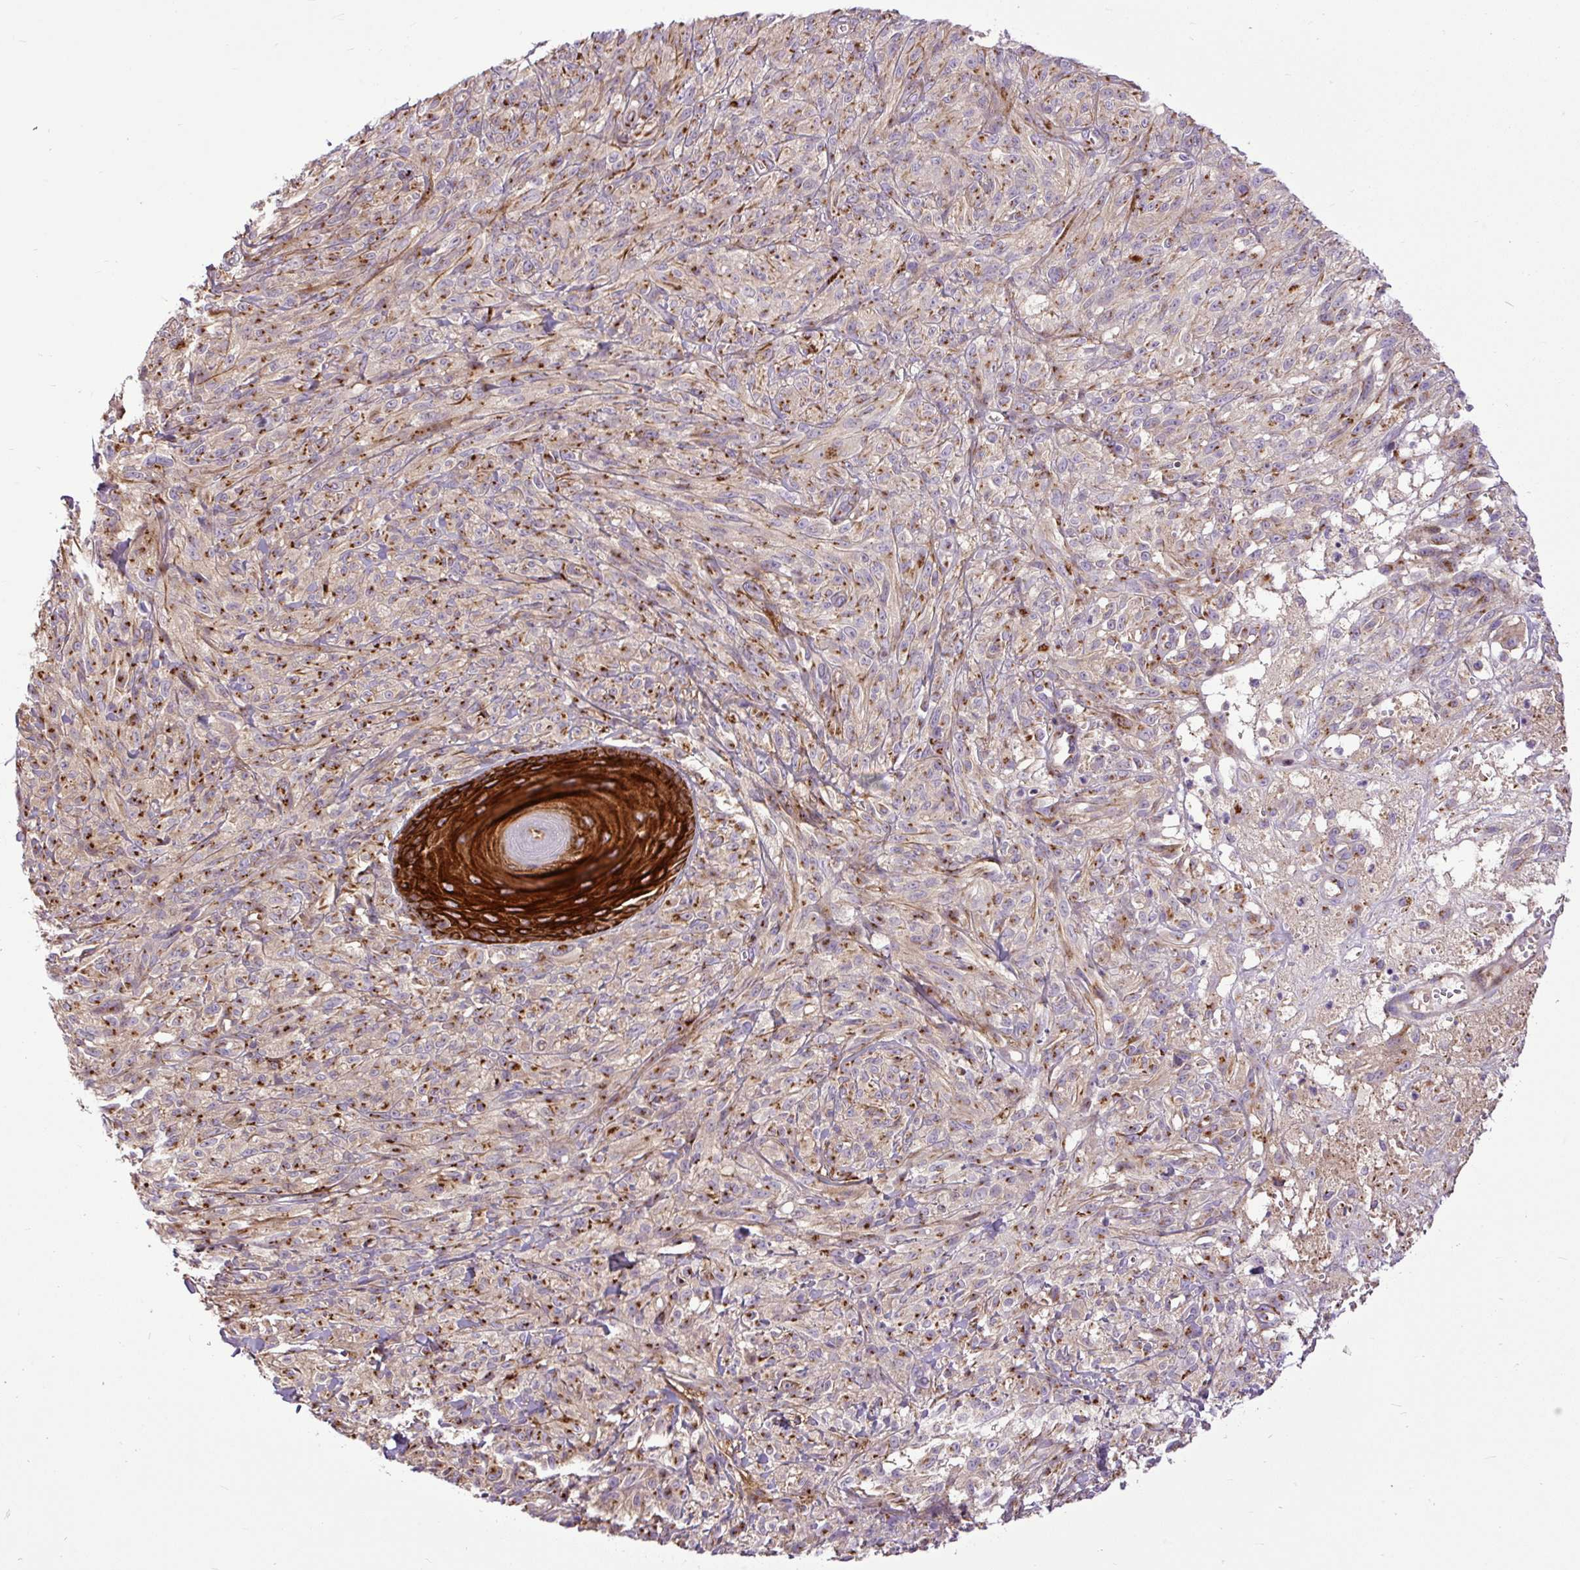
{"staining": {"intensity": "moderate", "quantity": ">75%", "location": "cytoplasmic/membranous"}, "tissue": "melanoma", "cell_type": "Tumor cells", "image_type": "cancer", "snomed": [{"axis": "morphology", "description": "Malignant melanoma, NOS"}, {"axis": "topography", "description": "Skin of upper arm"}], "caption": "IHC (DAB) staining of melanoma demonstrates moderate cytoplasmic/membranous protein expression in about >75% of tumor cells. The staining was performed using DAB to visualize the protein expression in brown, while the nuclei were stained in blue with hematoxylin (Magnification: 20x).", "gene": "MSMP", "patient": {"sex": "female", "age": 65}}